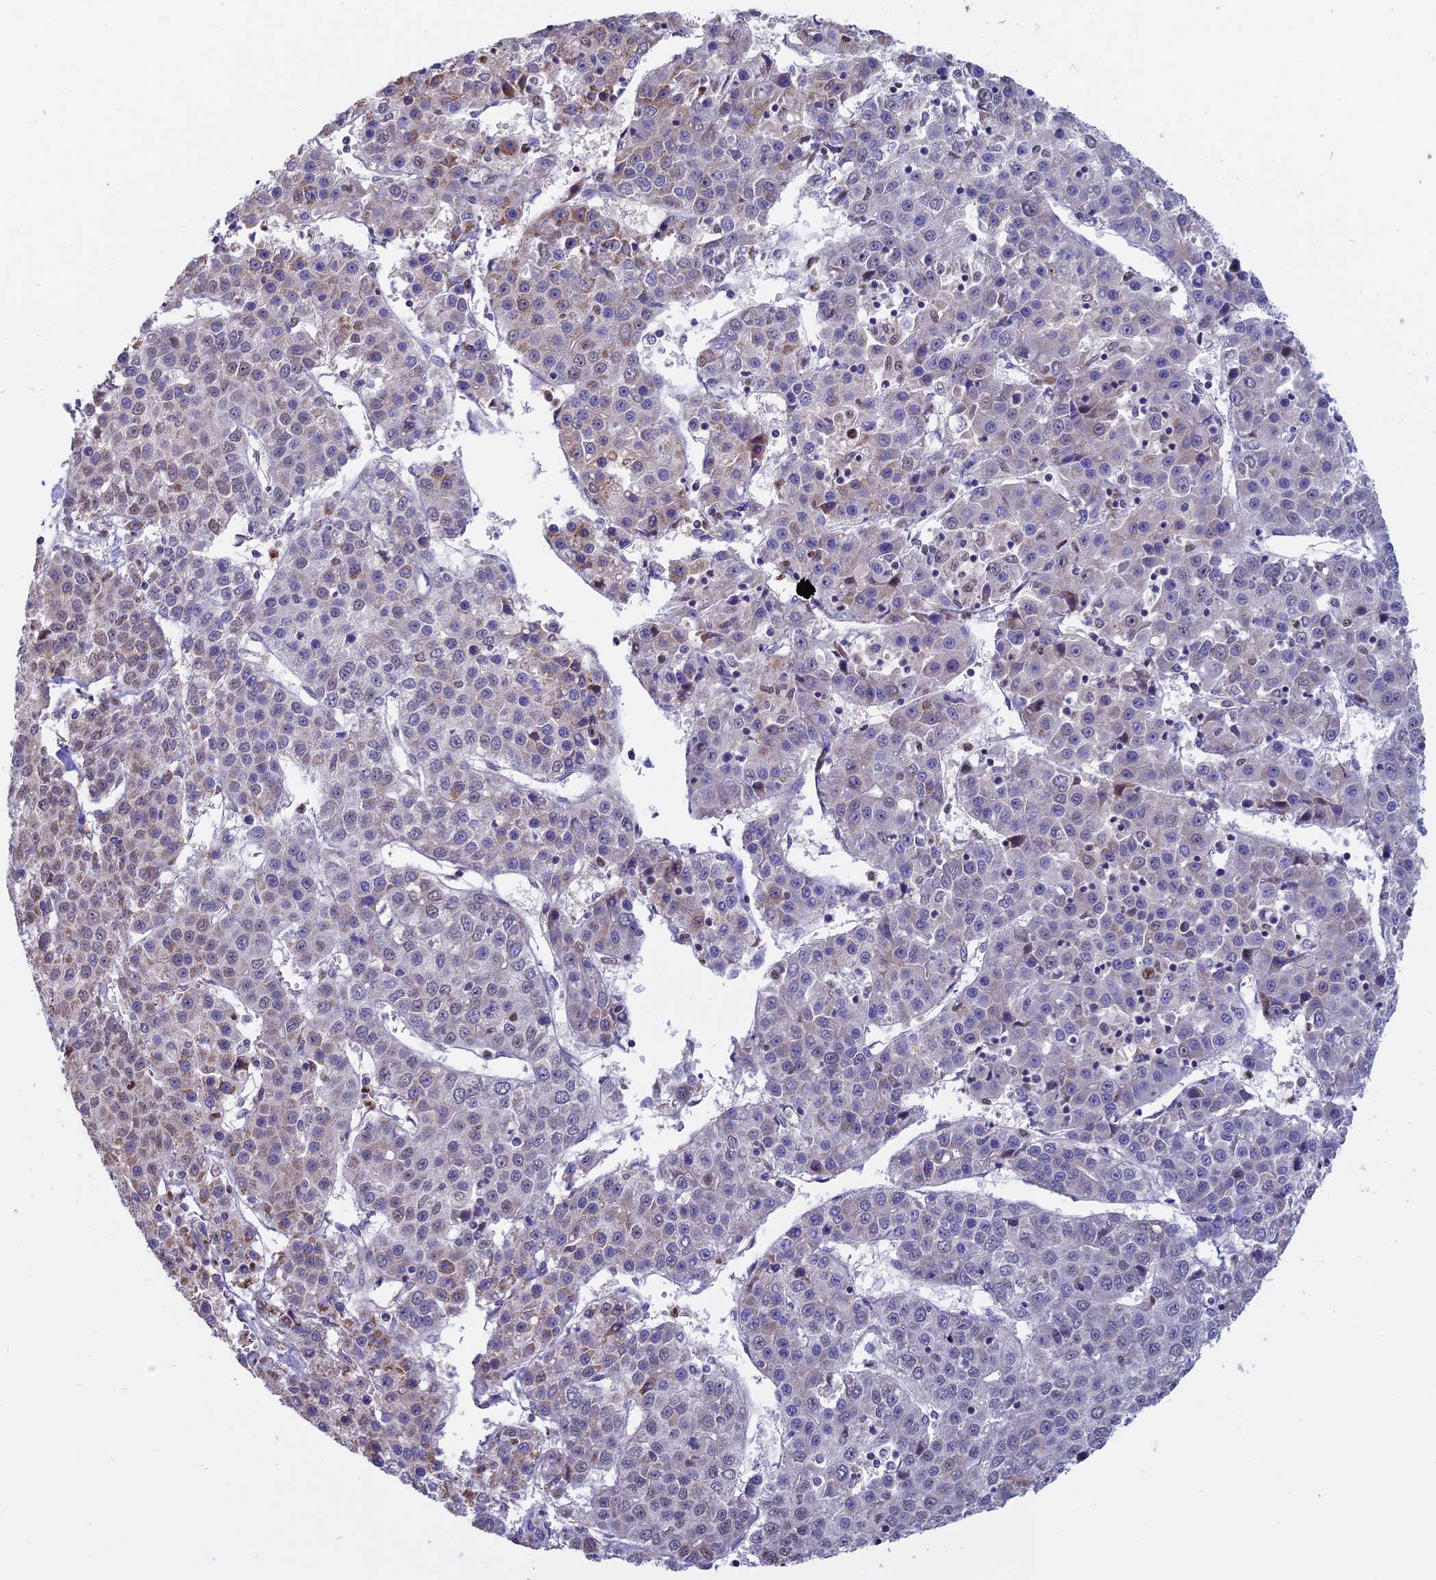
{"staining": {"intensity": "moderate", "quantity": "25%-75%", "location": "cytoplasmic/membranous"}, "tissue": "liver cancer", "cell_type": "Tumor cells", "image_type": "cancer", "snomed": [{"axis": "morphology", "description": "Carcinoma, Hepatocellular, NOS"}, {"axis": "topography", "description": "Liver"}], "caption": "Moderate cytoplasmic/membranous protein positivity is present in about 25%-75% of tumor cells in liver cancer (hepatocellular carcinoma). The protein of interest is stained brown, and the nuclei are stained in blue (DAB (3,3'-diaminobenzidine) IHC with brightfield microscopy, high magnification).", "gene": "ACSS1", "patient": {"sex": "female", "age": 53}}